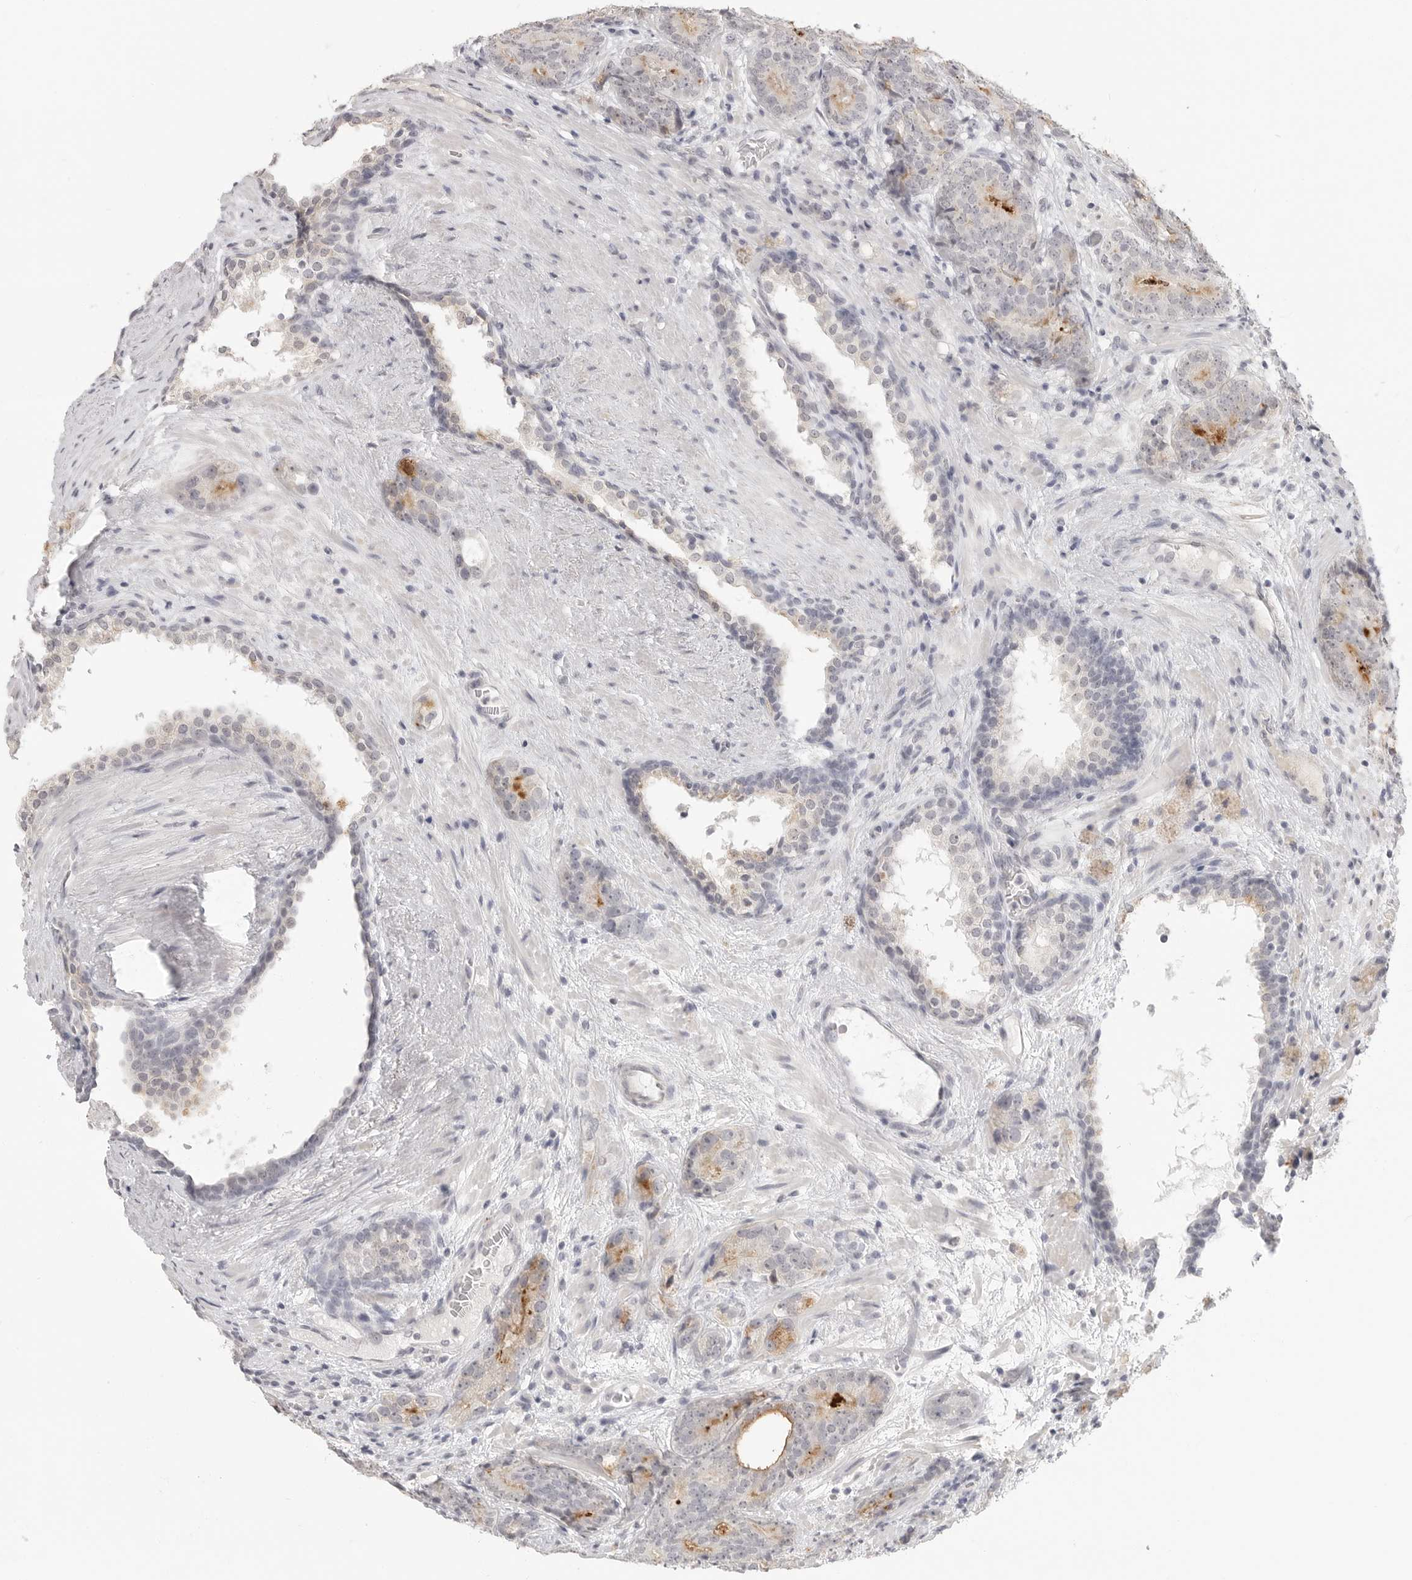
{"staining": {"intensity": "moderate", "quantity": "<25%", "location": "cytoplasmic/membranous"}, "tissue": "prostate cancer", "cell_type": "Tumor cells", "image_type": "cancer", "snomed": [{"axis": "morphology", "description": "Adenocarcinoma, High grade"}, {"axis": "topography", "description": "Prostate"}], "caption": "Approximately <25% of tumor cells in prostate high-grade adenocarcinoma display moderate cytoplasmic/membranous protein positivity as visualized by brown immunohistochemical staining.", "gene": "KLK11", "patient": {"sex": "male", "age": 56}}